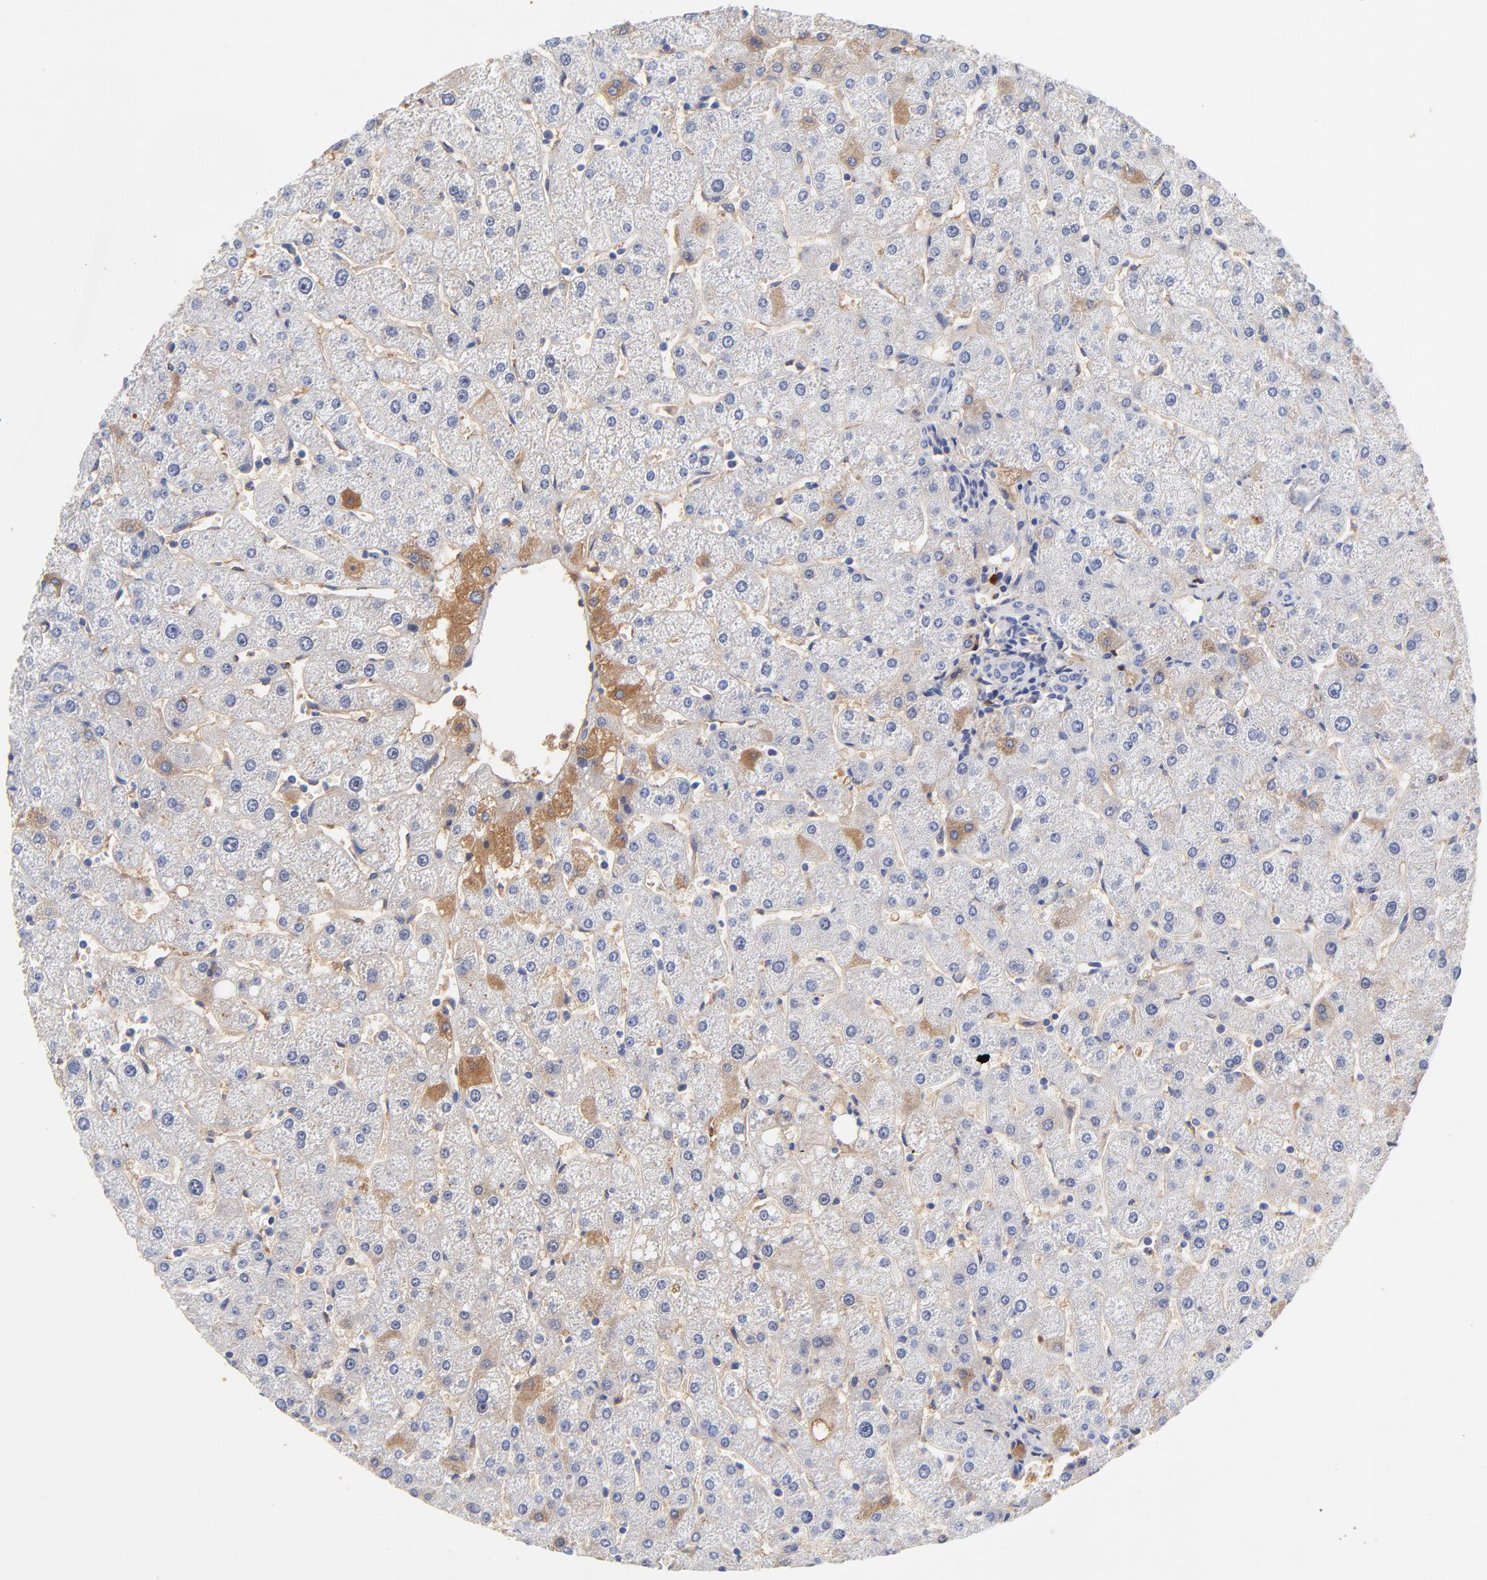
{"staining": {"intensity": "negative", "quantity": "none", "location": "none"}, "tissue": "liver", "cell_type": "Cholangiocytes", "image_type": "normal", "snomed": [{"axis": "morphology", "description": "Normal tissue, NOS"}, {"axis": "topography", "description": "Liver"}], "caption": "A micrograph of human liver is negative for staining in cholangiocytes. Nuclei are stained in blue.", "gene": "IGLV3", "patient": {"sex": "male", "age": 67}}